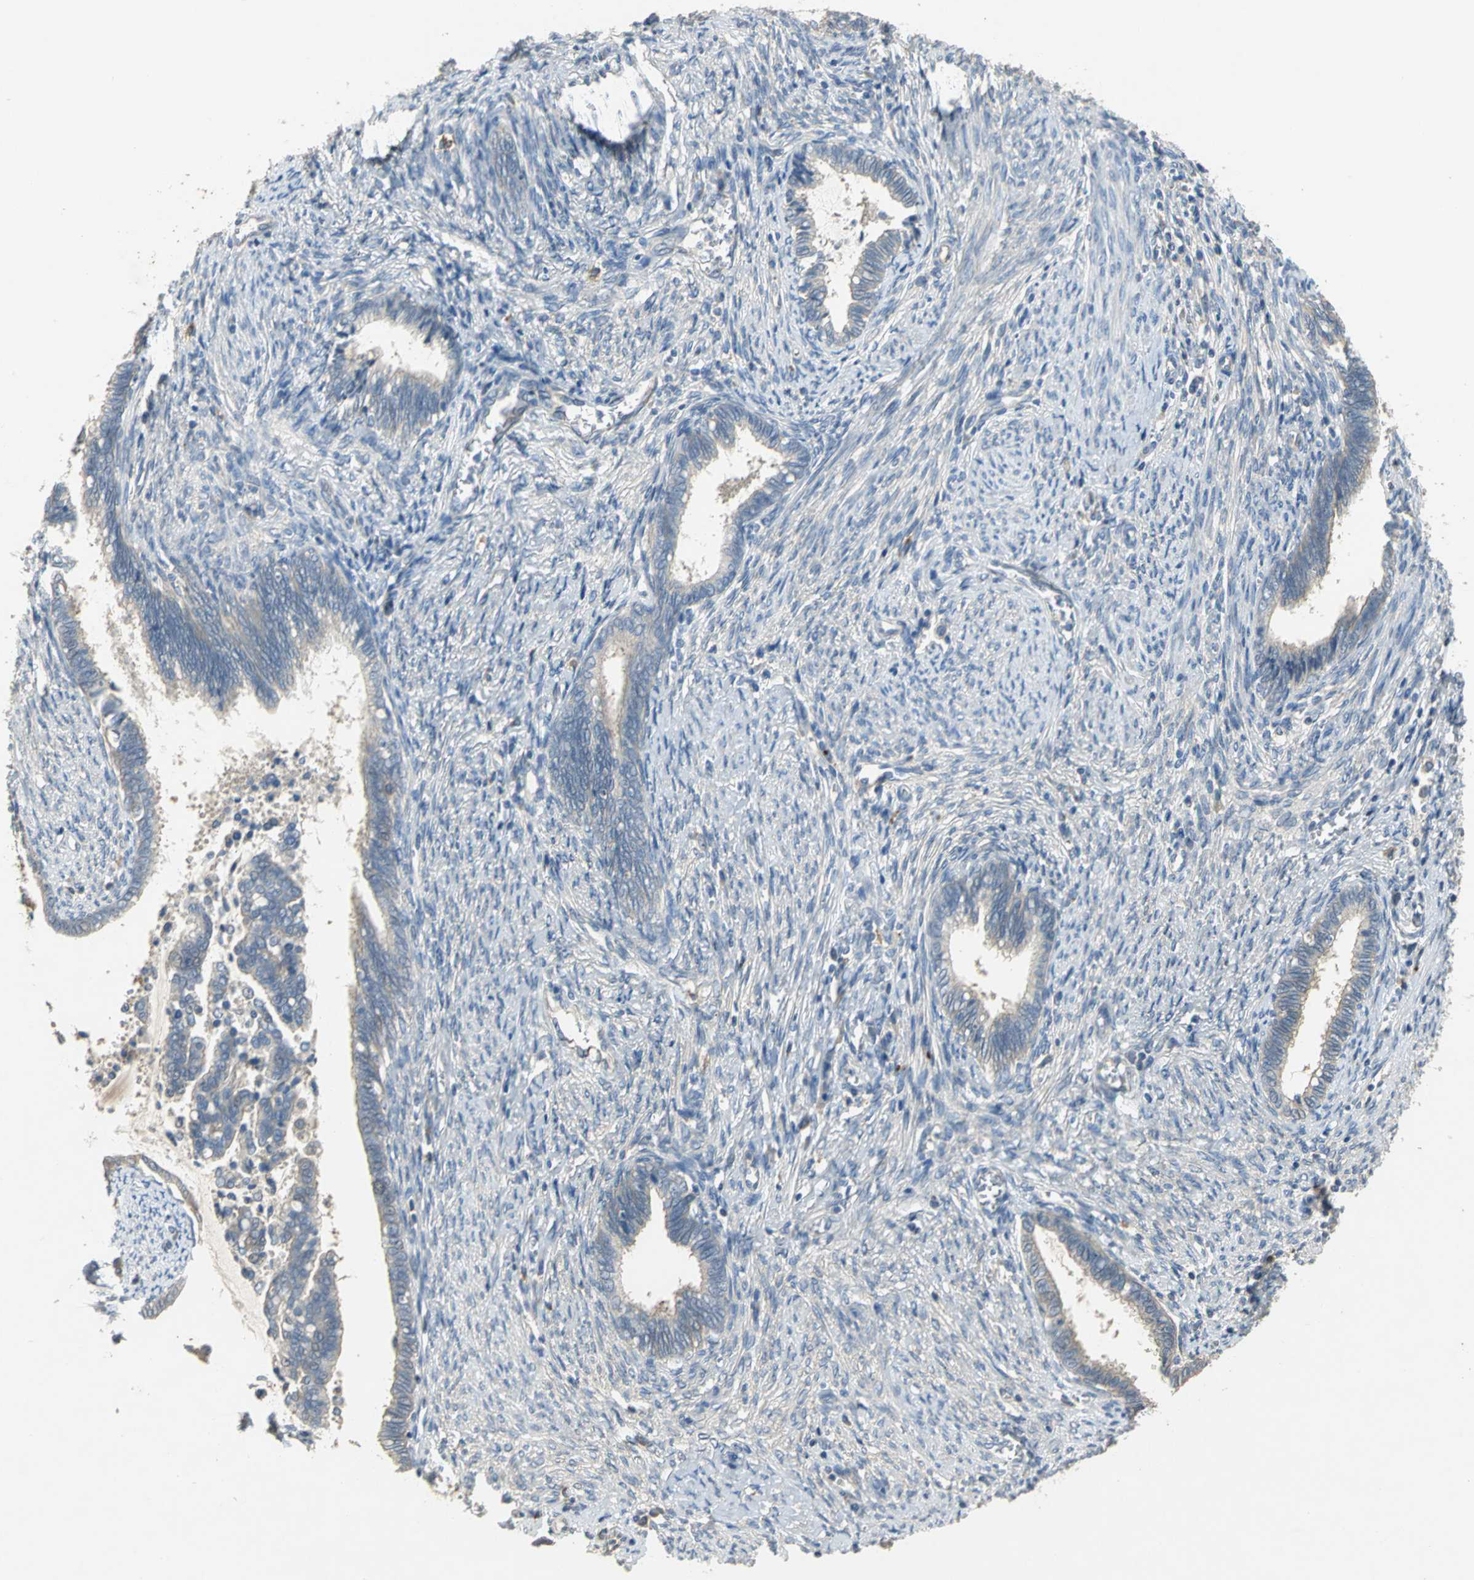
{"staining": {"intensity": "moderate", "quantity": "25%-75%", "location": "cytoplasmic/membranous"}, "tissue": "cervical cancer", "cell_type": "Tumor cells", "image_type": "cancer", "snomed": [{"axis": "morphology", "description": "Adenocarcinoma, NOS"}, {"axis": "topography", "description": "Cervix"}], "caption": "Immunohistochemical staining of cervical cancer (adenocarcinoma) displays medium levels of moderate cytoplasmic/membranous positivity in approximately 25%-75% of tumor cells. Using DAB (brown) and hematoxylin (blue) stains, captured at high magnification using brightfield microscopy.", "gene": "IL17RB", "patient": {"sex": "female", "age": 44}}